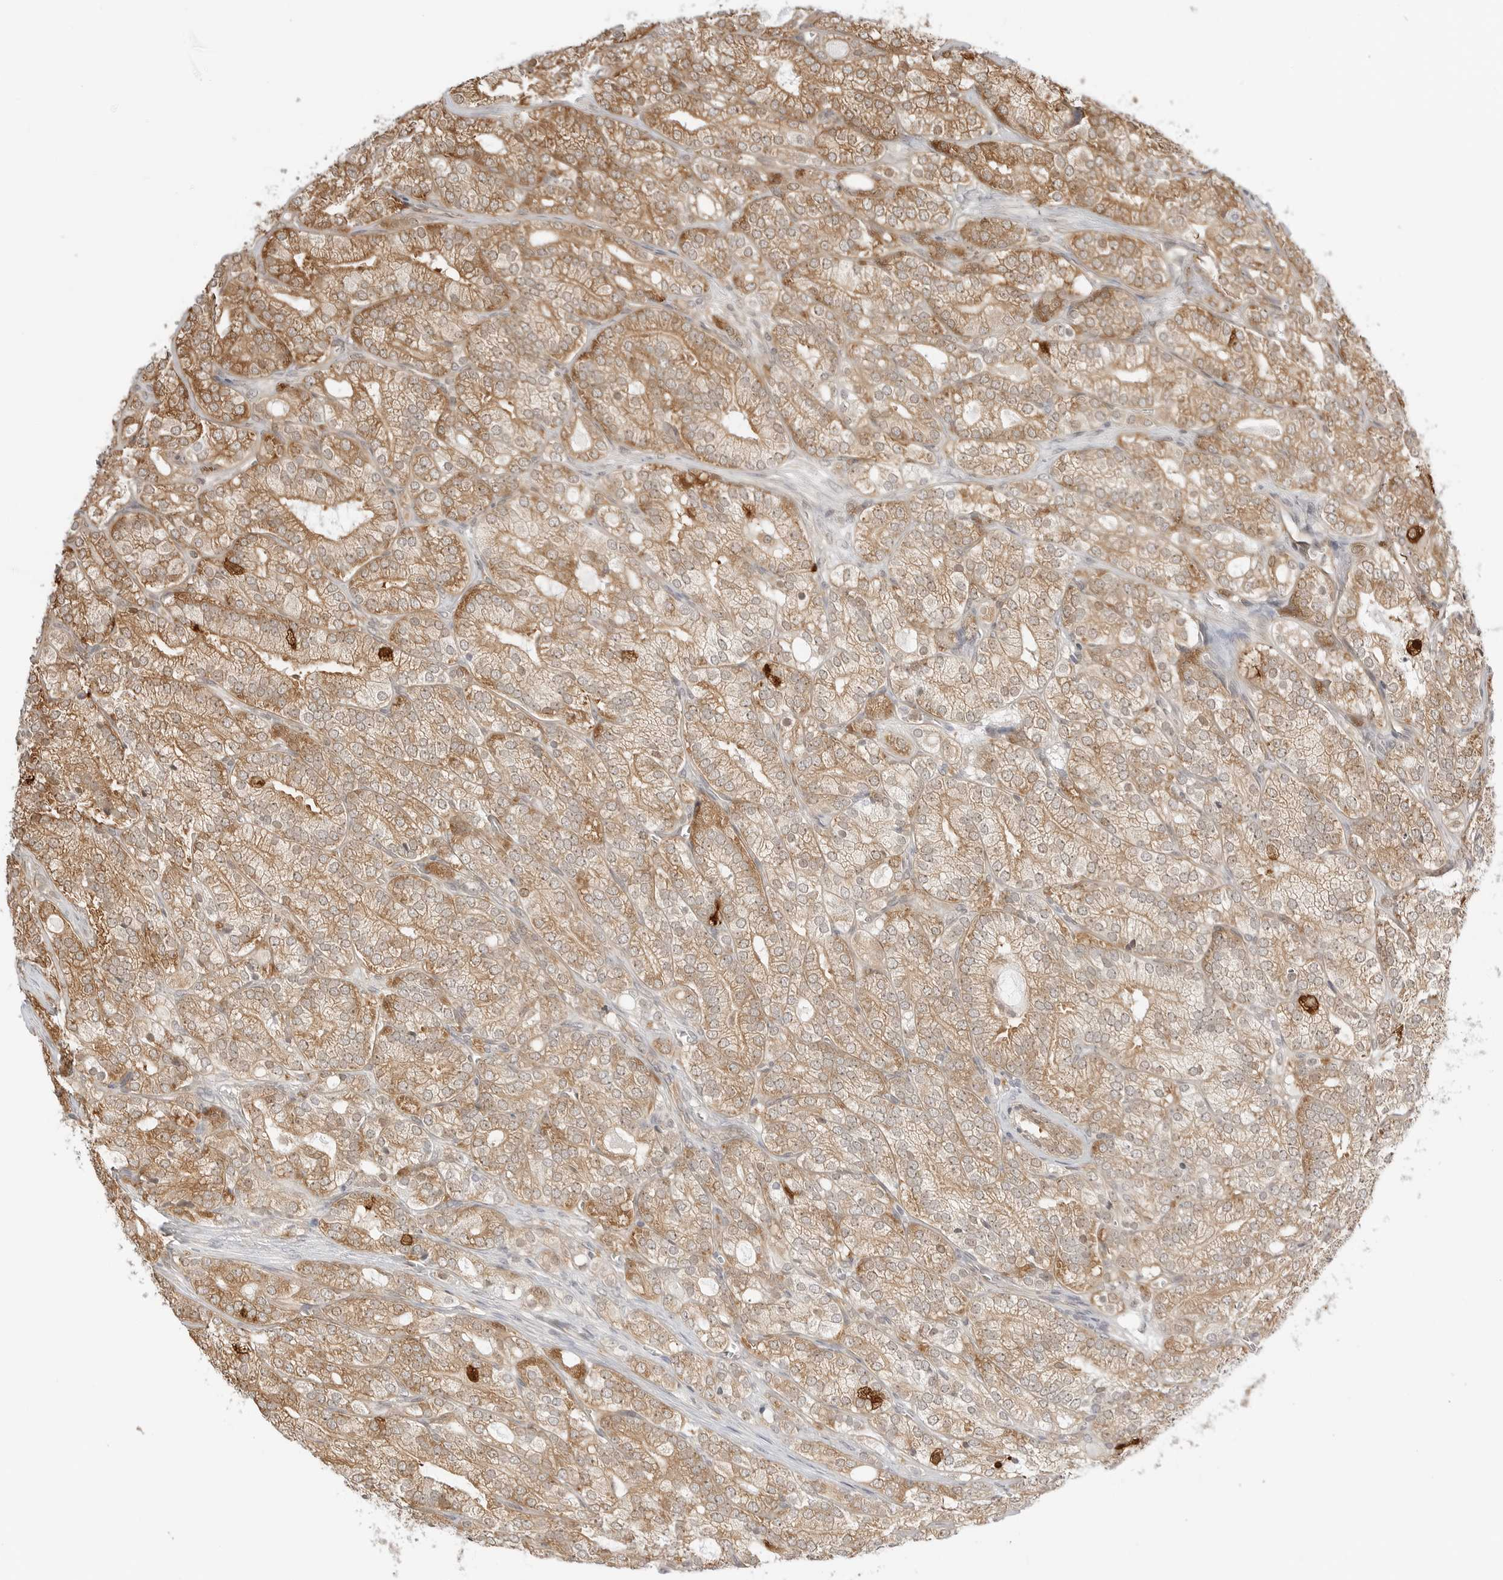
{"staining": {"intensity": "moderate", "quantity": ">75%", "location": "cytoplasmic/membranous,nuclear"}, "tissue": "prostate cancer", "cell_type": "Tumor cells", "image_type": "cancer", "snomed": [{"axis": "morphology", "description": "Adenocarcinoma, High grade"}, {"axis": "topography", "description": "Prostate"}], "caption": "A medium amount of moderate cytoplasmic/membranous and nuclear staining is present in about >75% of tumor cells in prostate adenocarcinoma (high-grade) tissue.", "gene": "NUDC", "patient": {"sex": "male", "age": 57}}